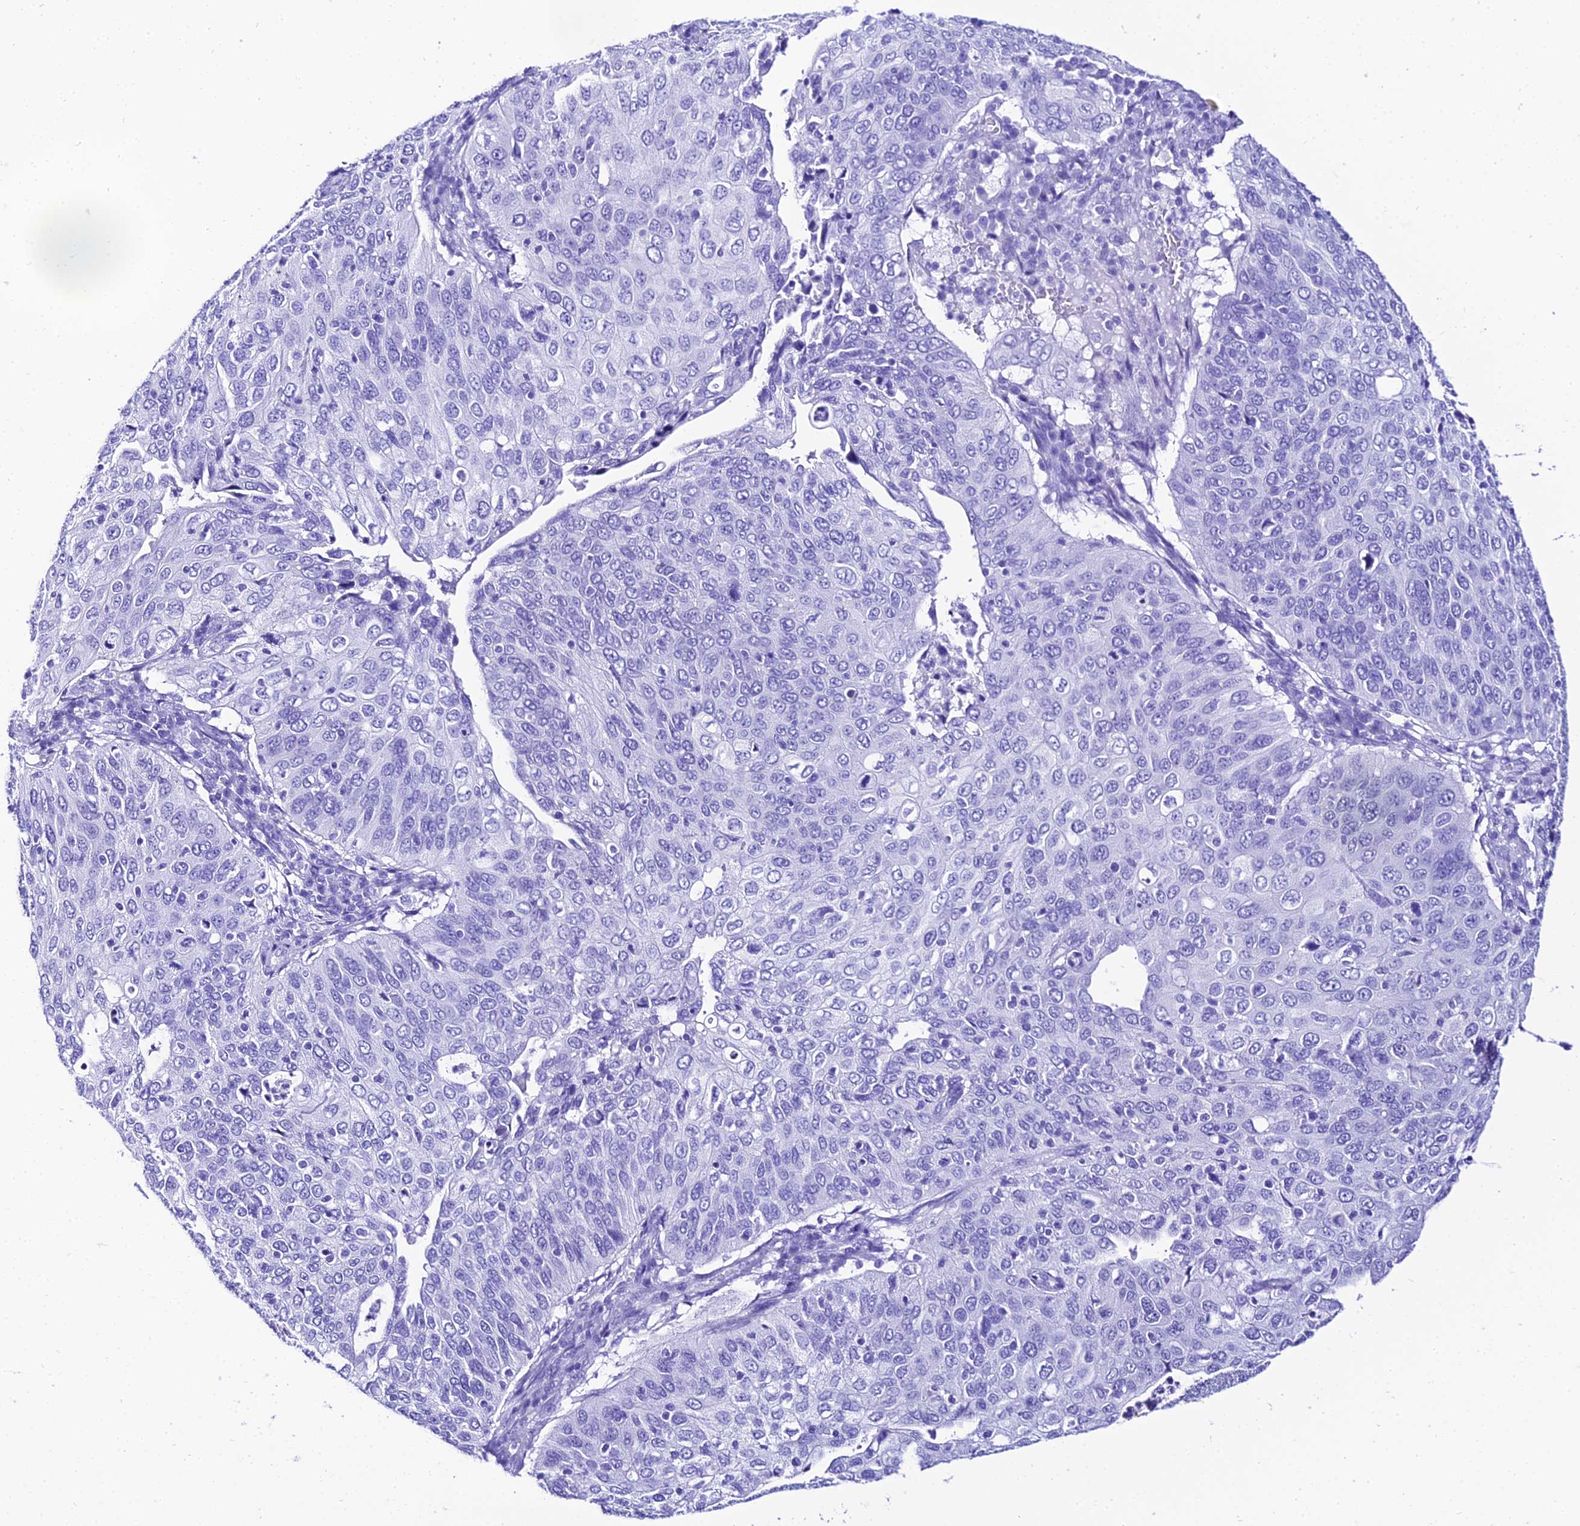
{"staining": {"intensity": "negative", "quantity": "none", "location": "none"}, "tissue": "cervical cancer", "cell_type": "Tumor cells", "image_type": "cancer", "snomed": [{"axis": "morphology", "description": "Squamous cell carcinoma, NOS"}, {"axis": "topography", "description": "Cervix"}], "caption": "DAB immunohistochemical staining of human cervical cancer reveals no significant expression in tumor cells.", "gene": "TRMT44", "patient": {"sex": "female", "age": 36}}